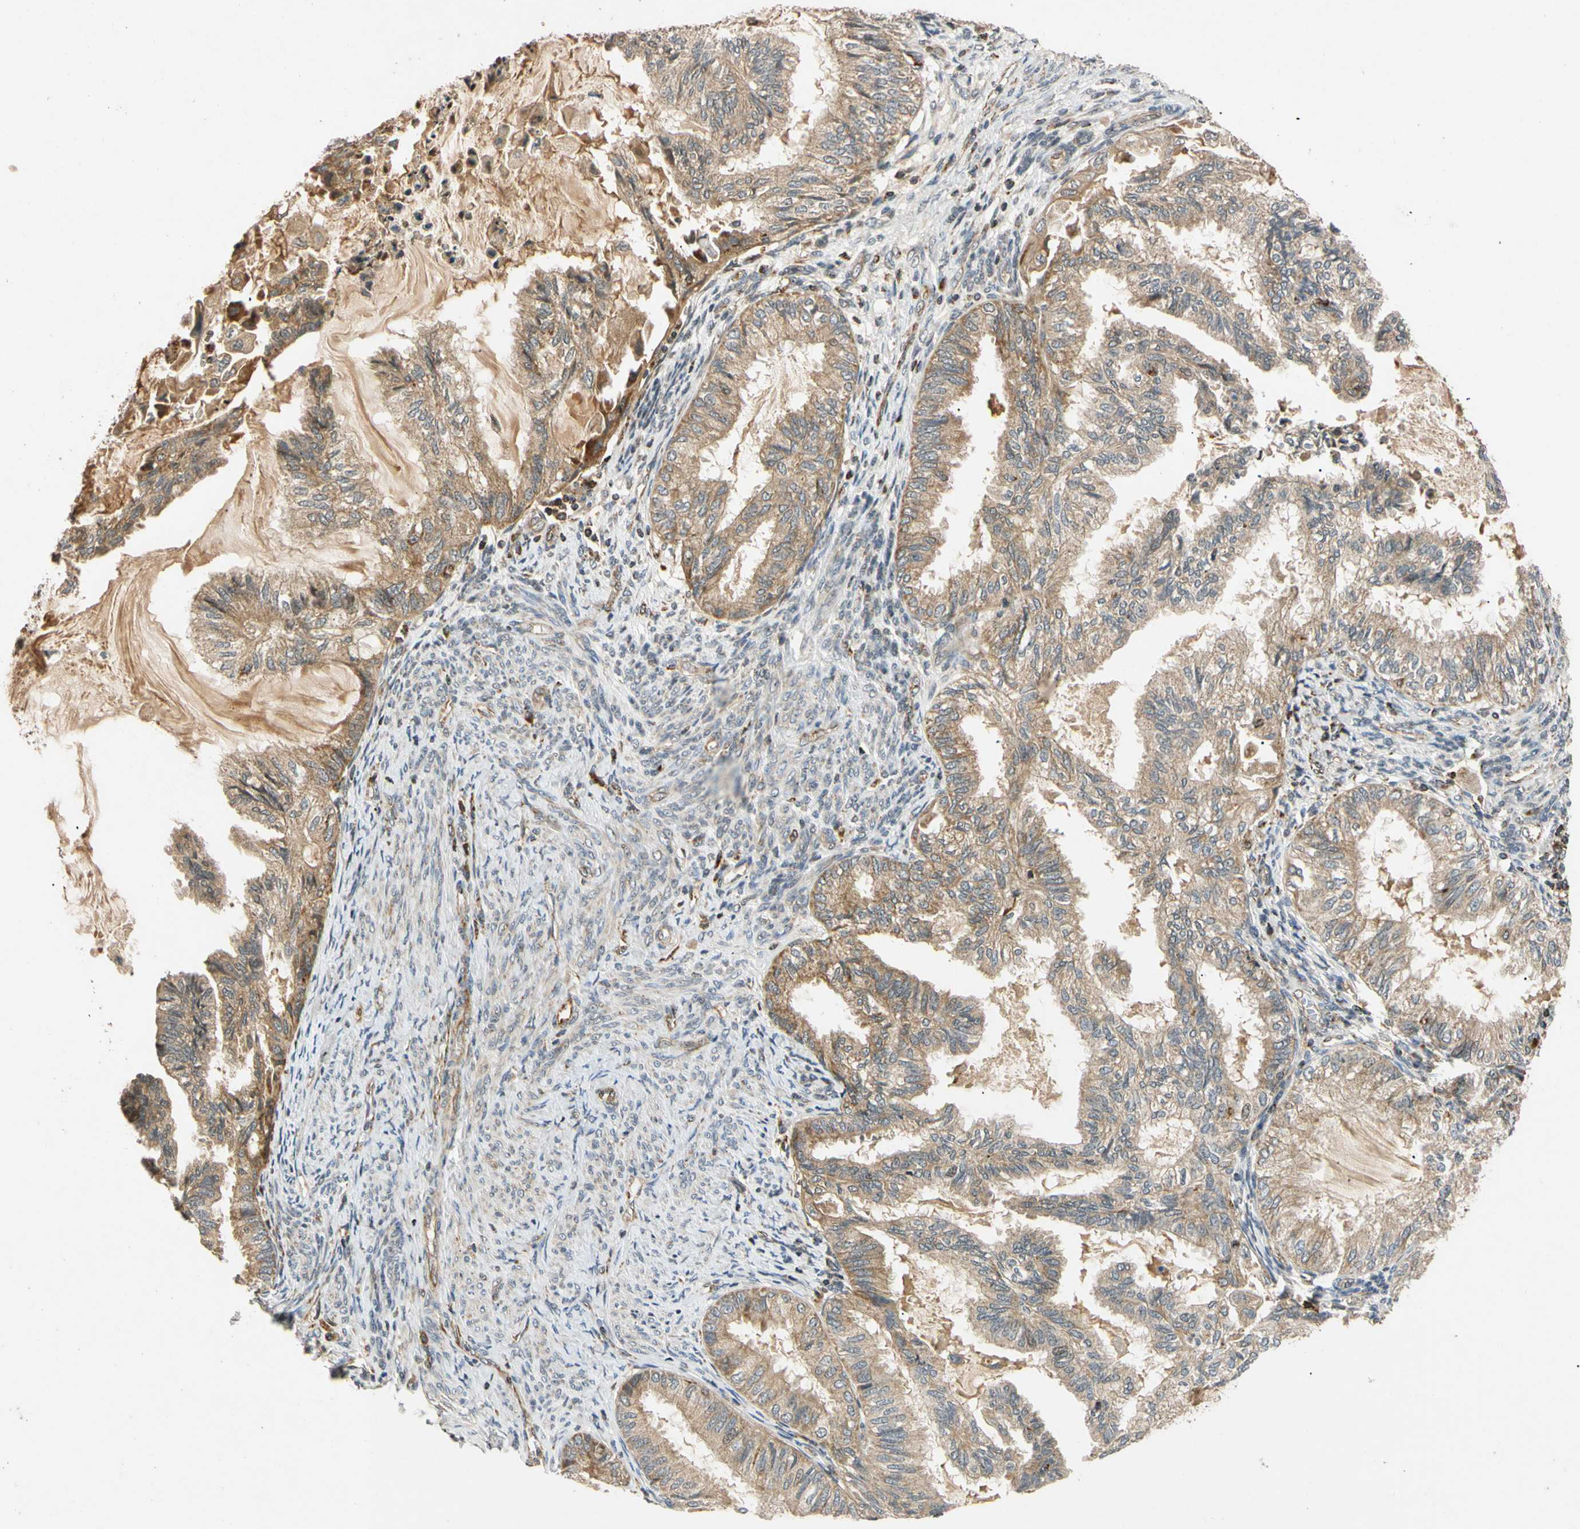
{"staining": {"intensity": "moderate", "quantity": ">75%", "location": "cytoplasmic/membranous"}, "tissue": "cervical cancer", "cell_type": "Tumor cells", "image_type": "cancer", "snomed": [{"axis": "morphology", "description": "Normal tissue, NOS"}, {"axis": "morphology", "description": "Adenocarcinoma, NOS"}, {"axis": "topography", "description": "Cervix"}, {"axis": "topography", "description": "Endometrium"}], "caption": "Moderate cytoplasmic/membranous positivity for a protein is appreciated in approximately >75% of tumor cells of cervical cancer using immunohistochemistry.", "gene": "MRPS22", "patient": {"sex": "female", "age": 86}}